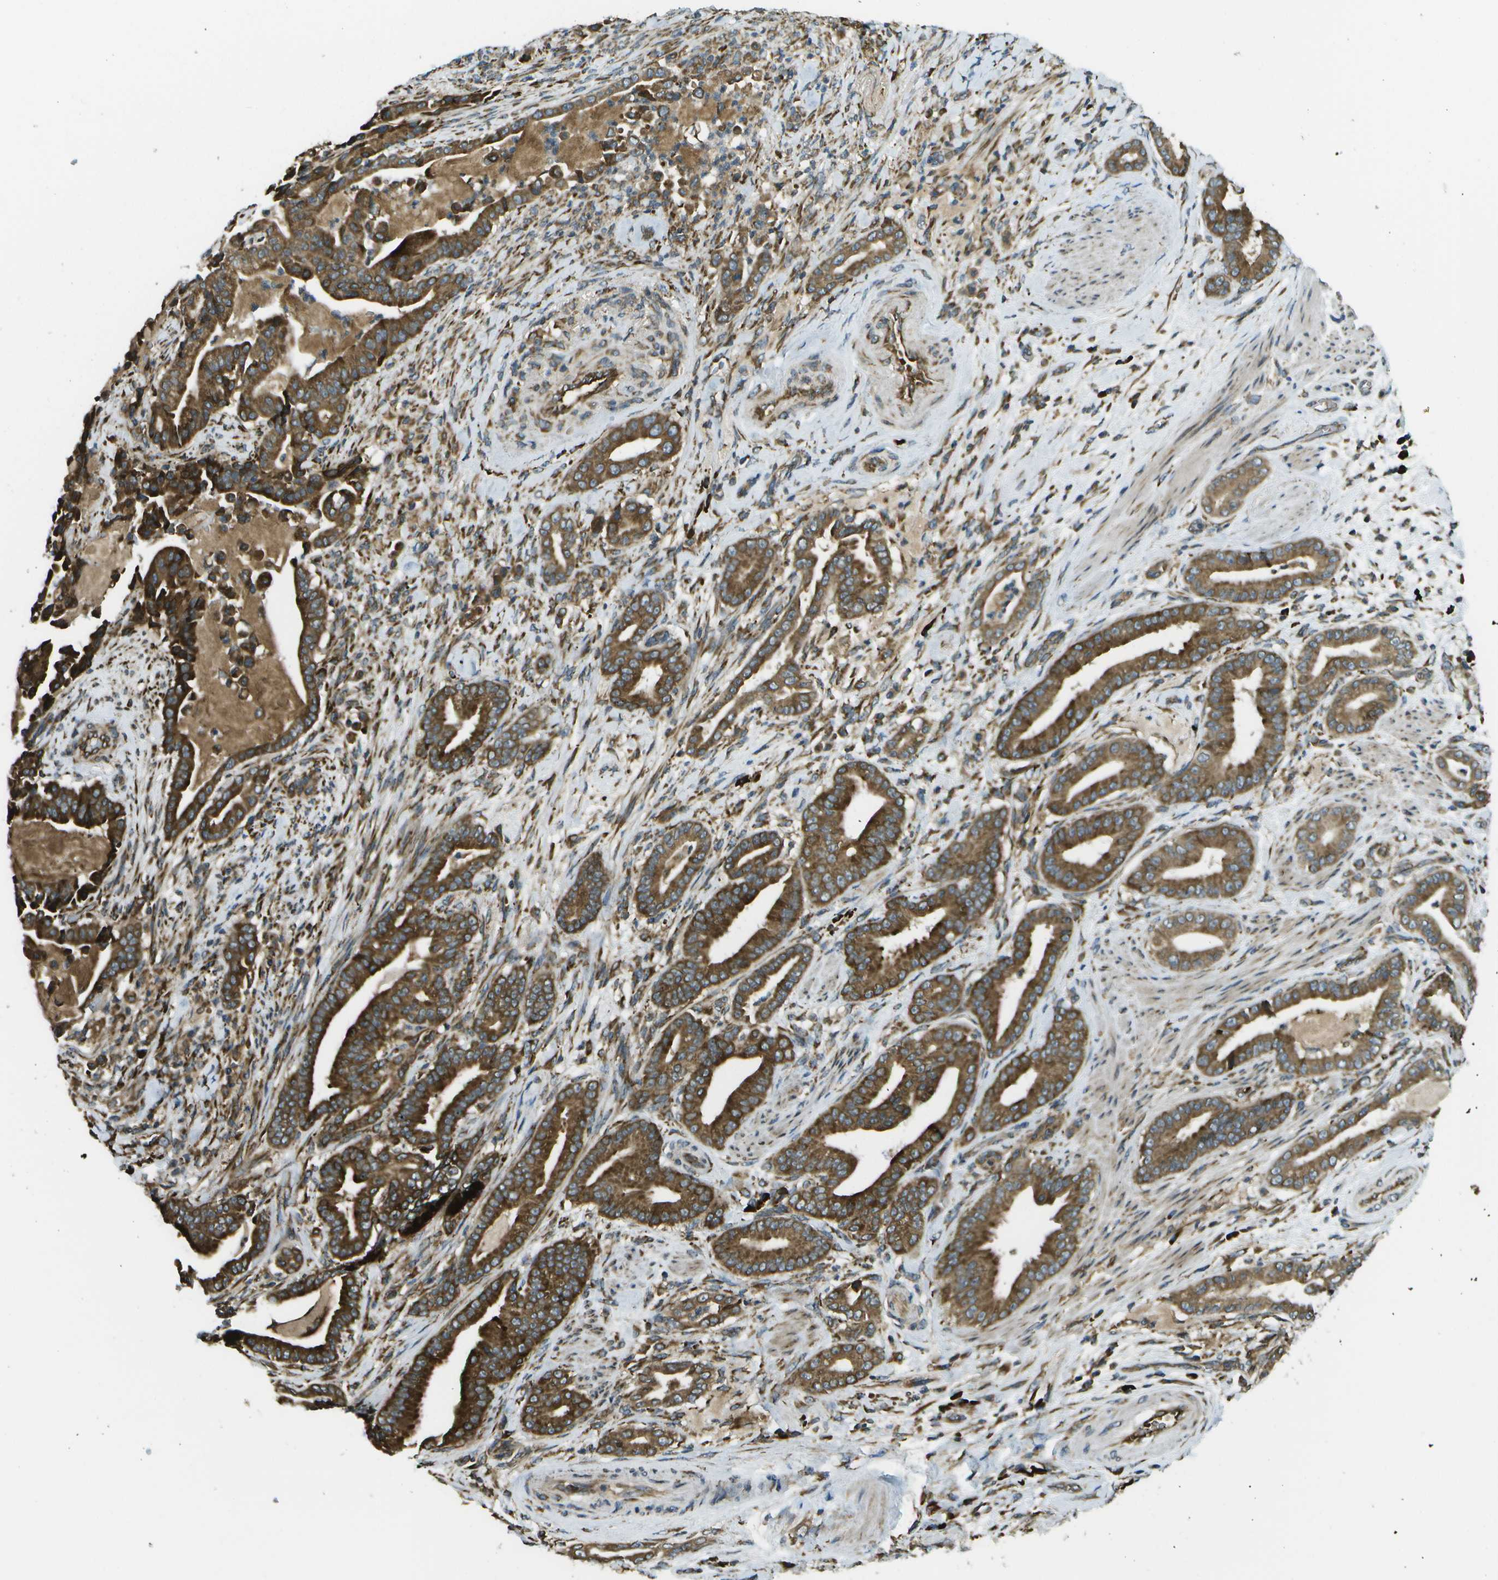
{"staining": {"intensity": "strong", "quantity": ">75%", "location": "cytoplasmic/membranous"}, "tissue": "pancreatic cancer", "cell_type": "Tumor cells", "image_type": "cancer", "snomed": [{"axis": "morphology", "description": "Normal tissue, NOS"}, {"axis": "morphology", "description": "Adenocarcinoma, NOS"}, {"axis": "topography", "description": "Pancreas"}], "caption": "Immunohistochemistry staining of pancreatic cancer (adenocarcinoma), which exhibits high levels of strong cytoplasmic/membranous staining in approximately >75% of tumor cells indicating strong cytoplasmic/membranous protein expression. The staining was performed using DAB (brown) for protein detection and nuclei were counterstained in hematoxylin (blue).", "gene": "USP30", "patient": {"sex": "male", "age": 63}}